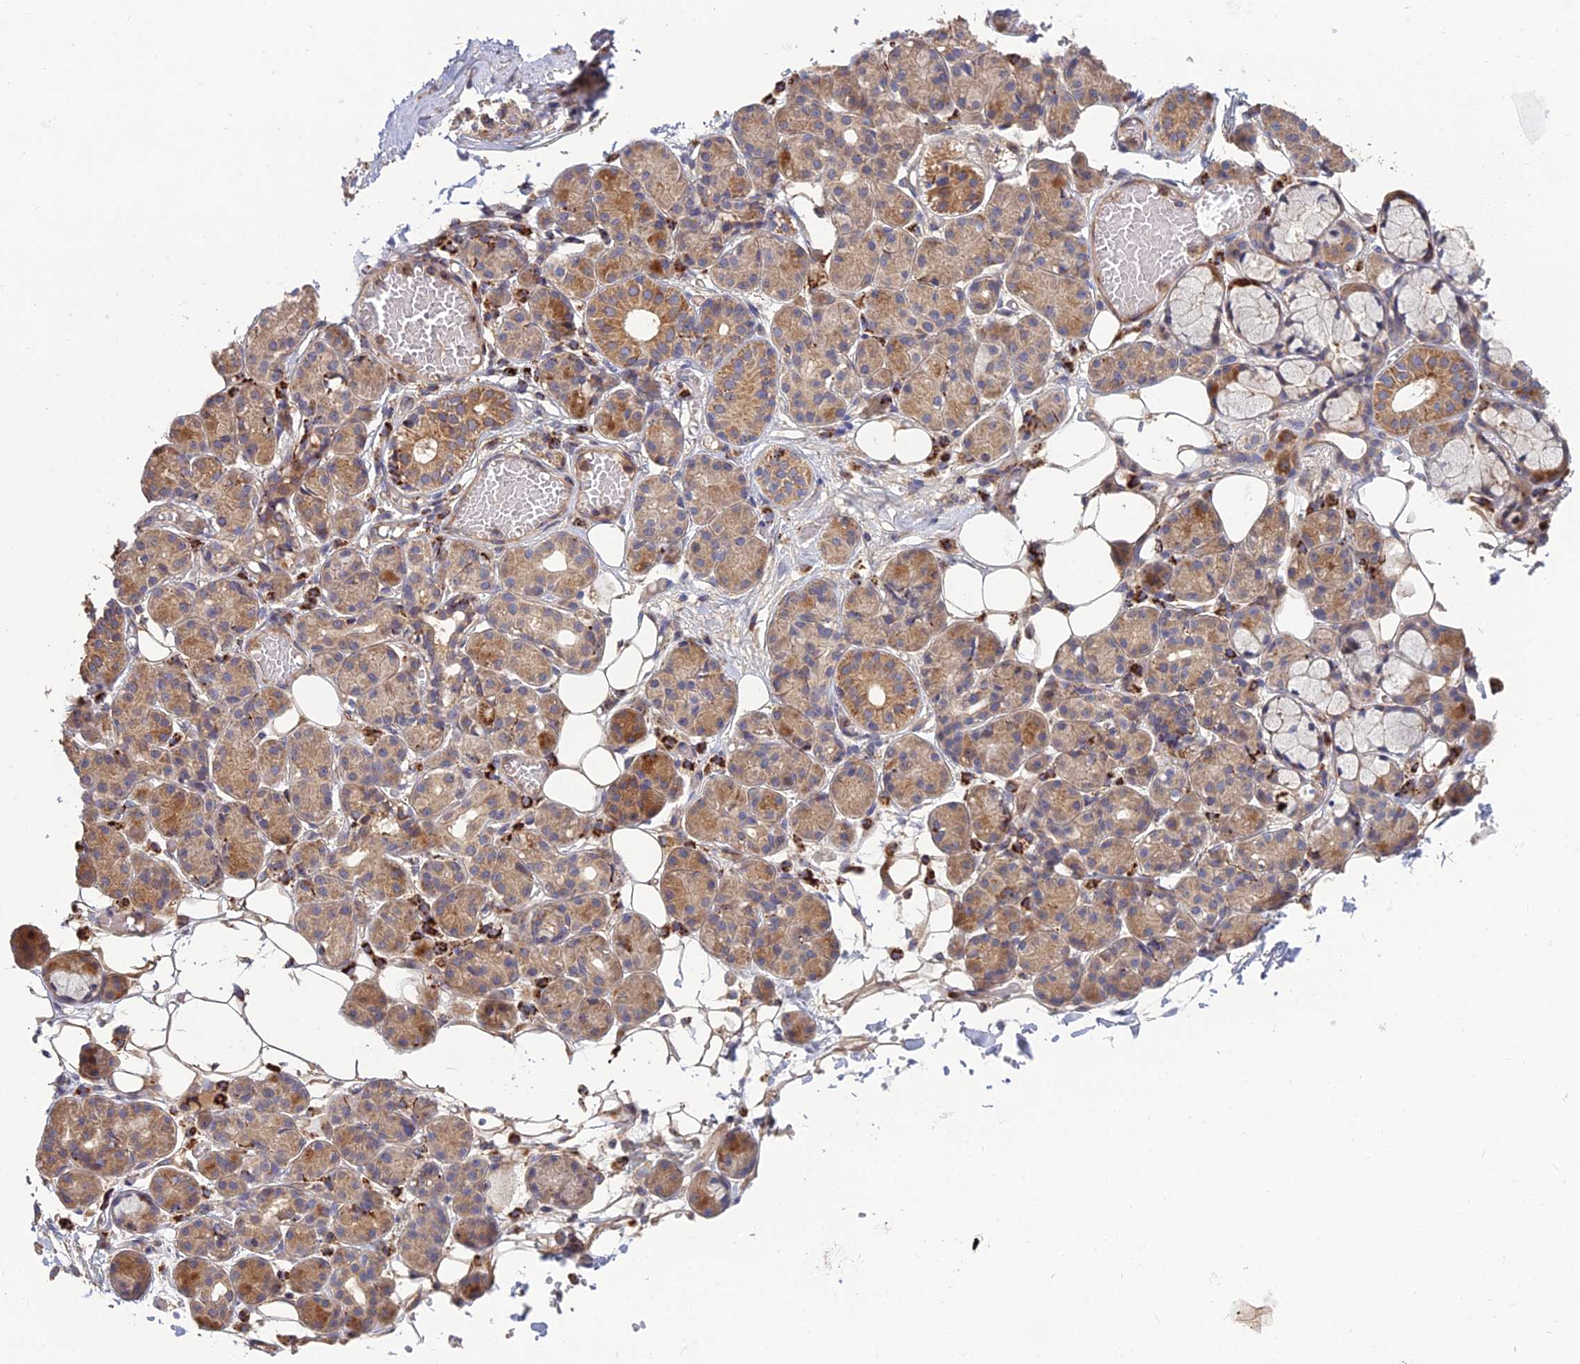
{"staining": {"intensity": "moderate", "quantity": "25%-75%", "location": "cytoplasmic/membranous"}, "tissue": "salivary gland", "cell_type": "Glandular cells", "image_type": "normal", "snomed": [{"axis": "morphology", "description": "Normal tissue, NOS"}, {"axis": "topography", "description": "Salivary gland"}], "caption": "DAB (3,3'-diaminobenzidine) immunohistochemical staining of unremarkable human salivary gland shows moderate cytoplasmic/membranous protein expression in about 25%-75% of glandular cells. The protein is stained brown, and the nuclei are stained in blue (DAB (3,3'-diaminobenzidine) IHC with brightfield microscopy, high magnification).", "gene": "RIC8B", "patient": {"sex": "male", "age": 63}}